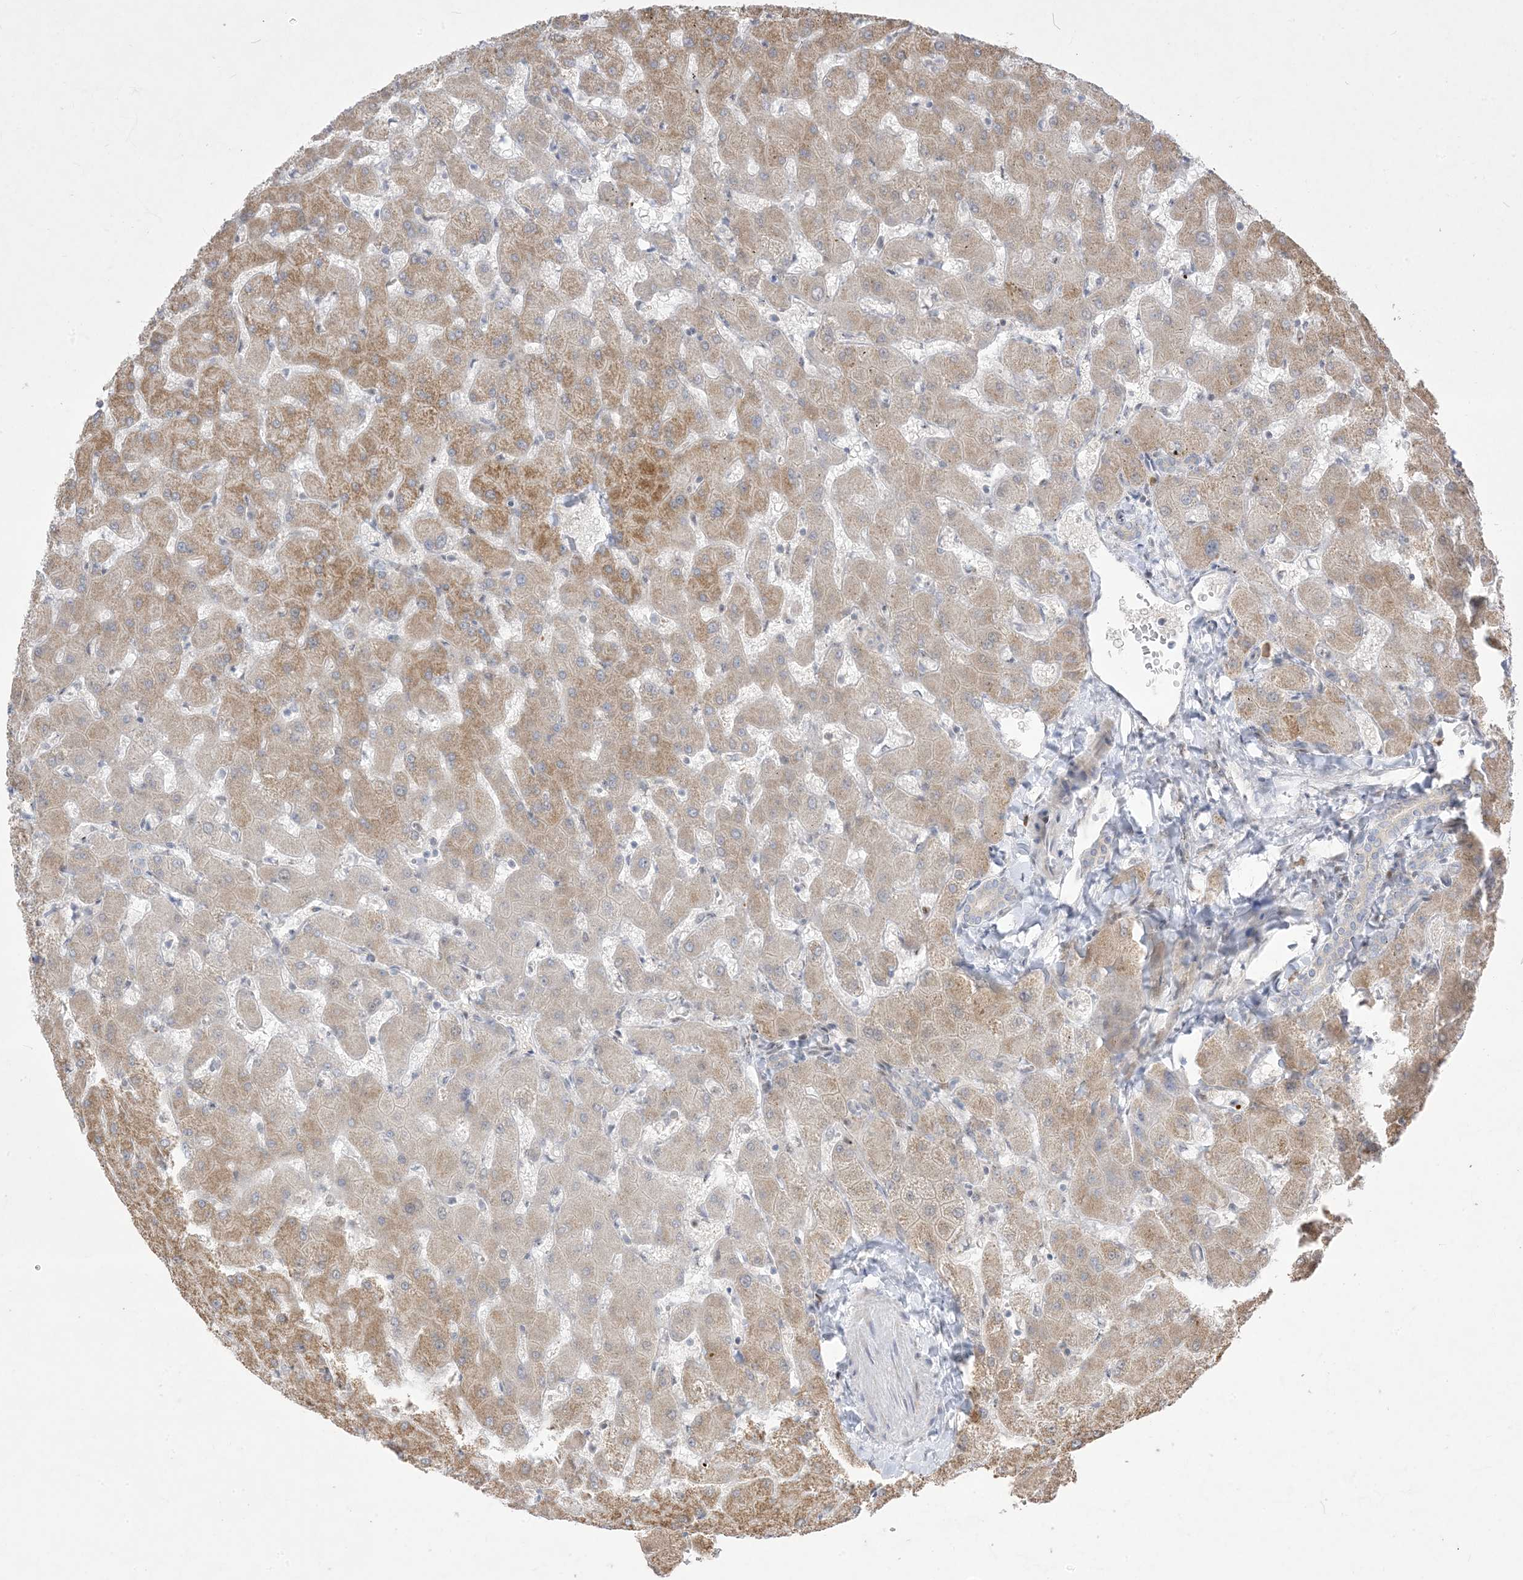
{"staining": {"intensity": "negative", "quantity": "none", "location": "none"}, "tissue": "liver", "cell_type": "Cholangiocytes", "image_type": "normal", "snomed": [{"axis": "morphology", "description": "Normal tissue, NOS"}, {"axis": "topography", "description": "Liver"}], "caption": "Immunohistochemical staining of benign human liver reveals no significant expression in cholangiocytes.", "gene": "BHLHE40", "patient": {"sex": "female", "age": 63}}